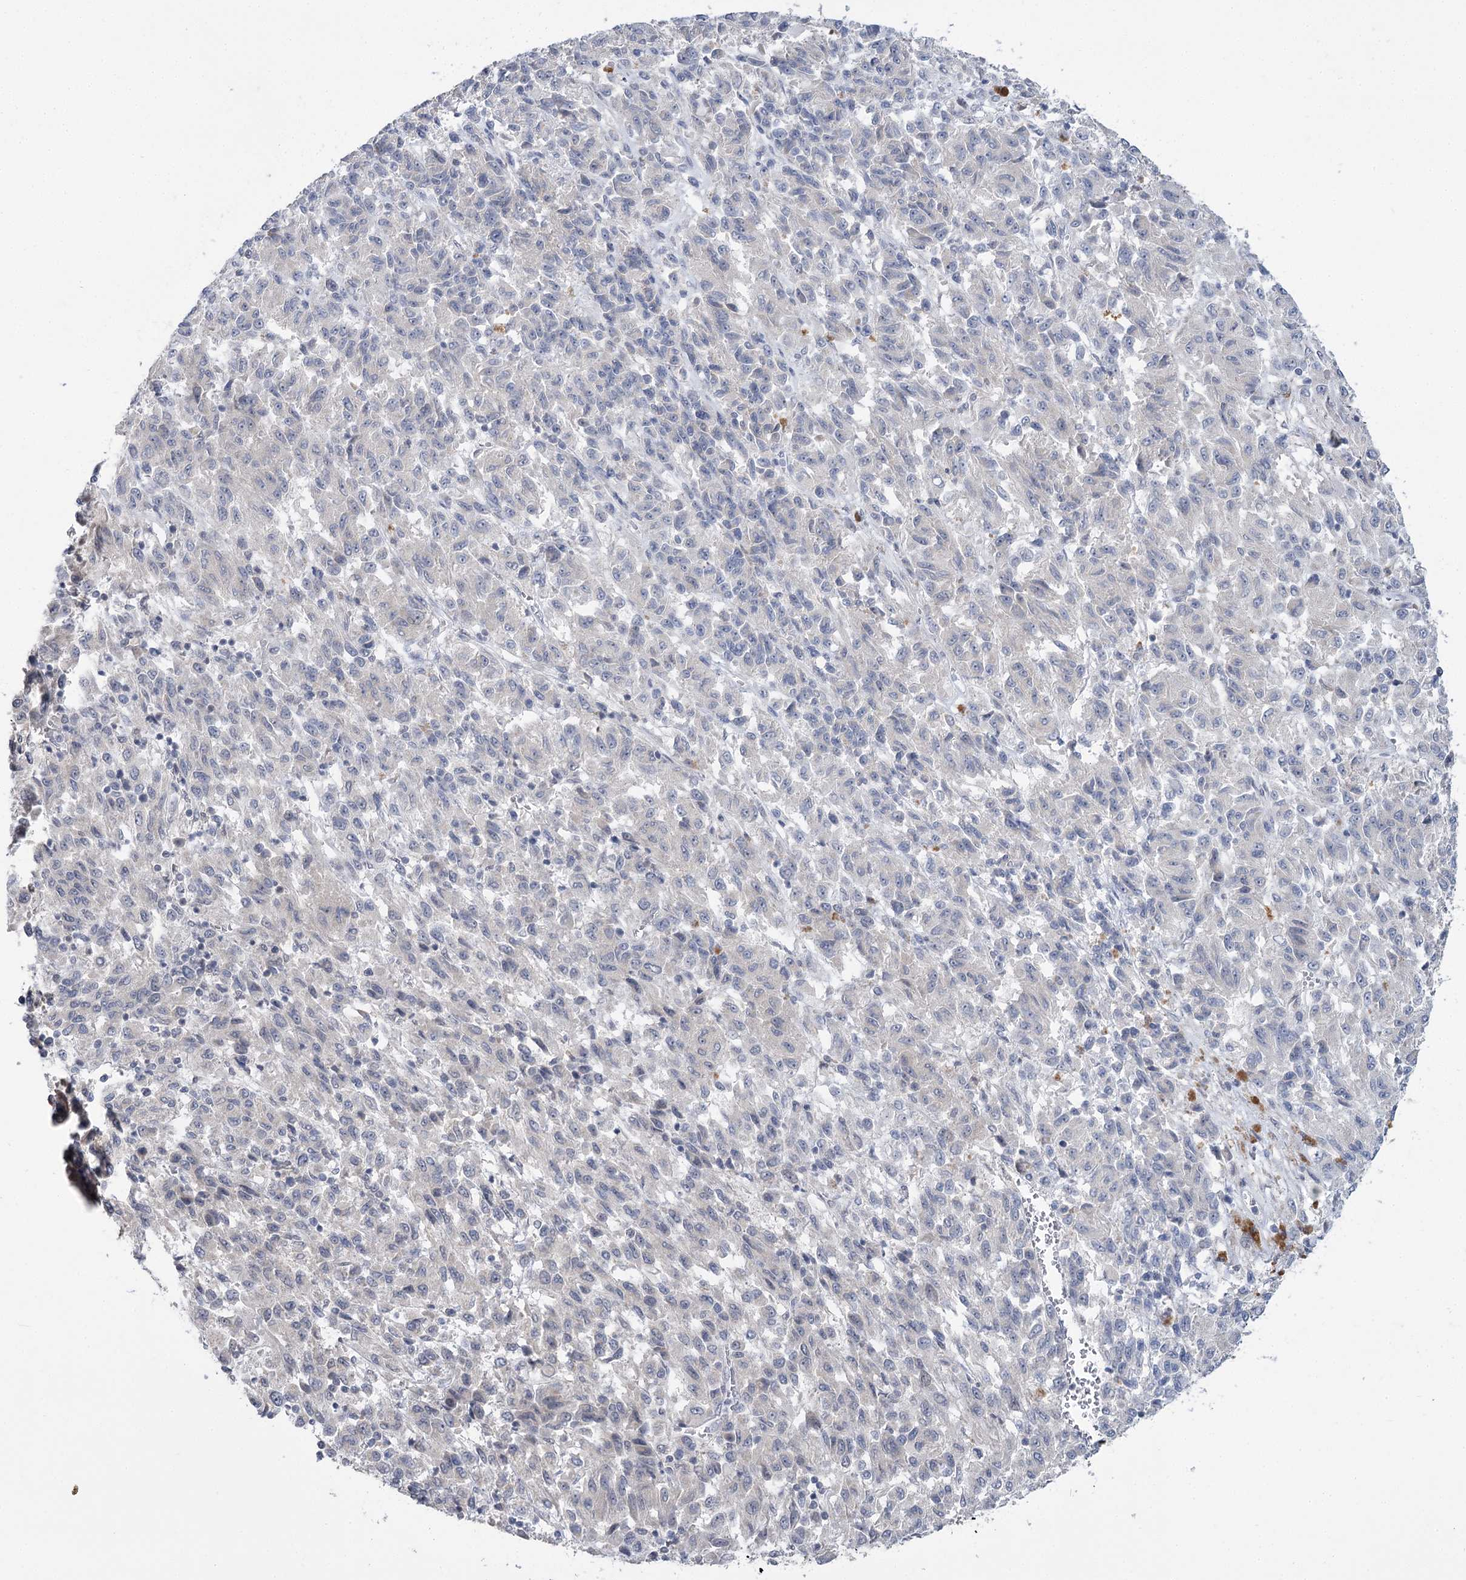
{"staining": {"intensity": "negative", "quantity": "none", "location": "none"}, "tissue": "melanoma", "cell_type": "Tumor cells", "image_type": "cancer", "snomed": [{"axis": "morphology", "description": "Malignant melanoma, Metastatic site"}, {"axis": "topography", "description": "Lung"}], "caption": "This is a image of immunohistochemistry (IHC) staining of malignant melanoma (metastatic site), which shows no expression in tumor cells.", "gene": "PHYHIPL", "patient": {"sex": "male", "age": 64}}